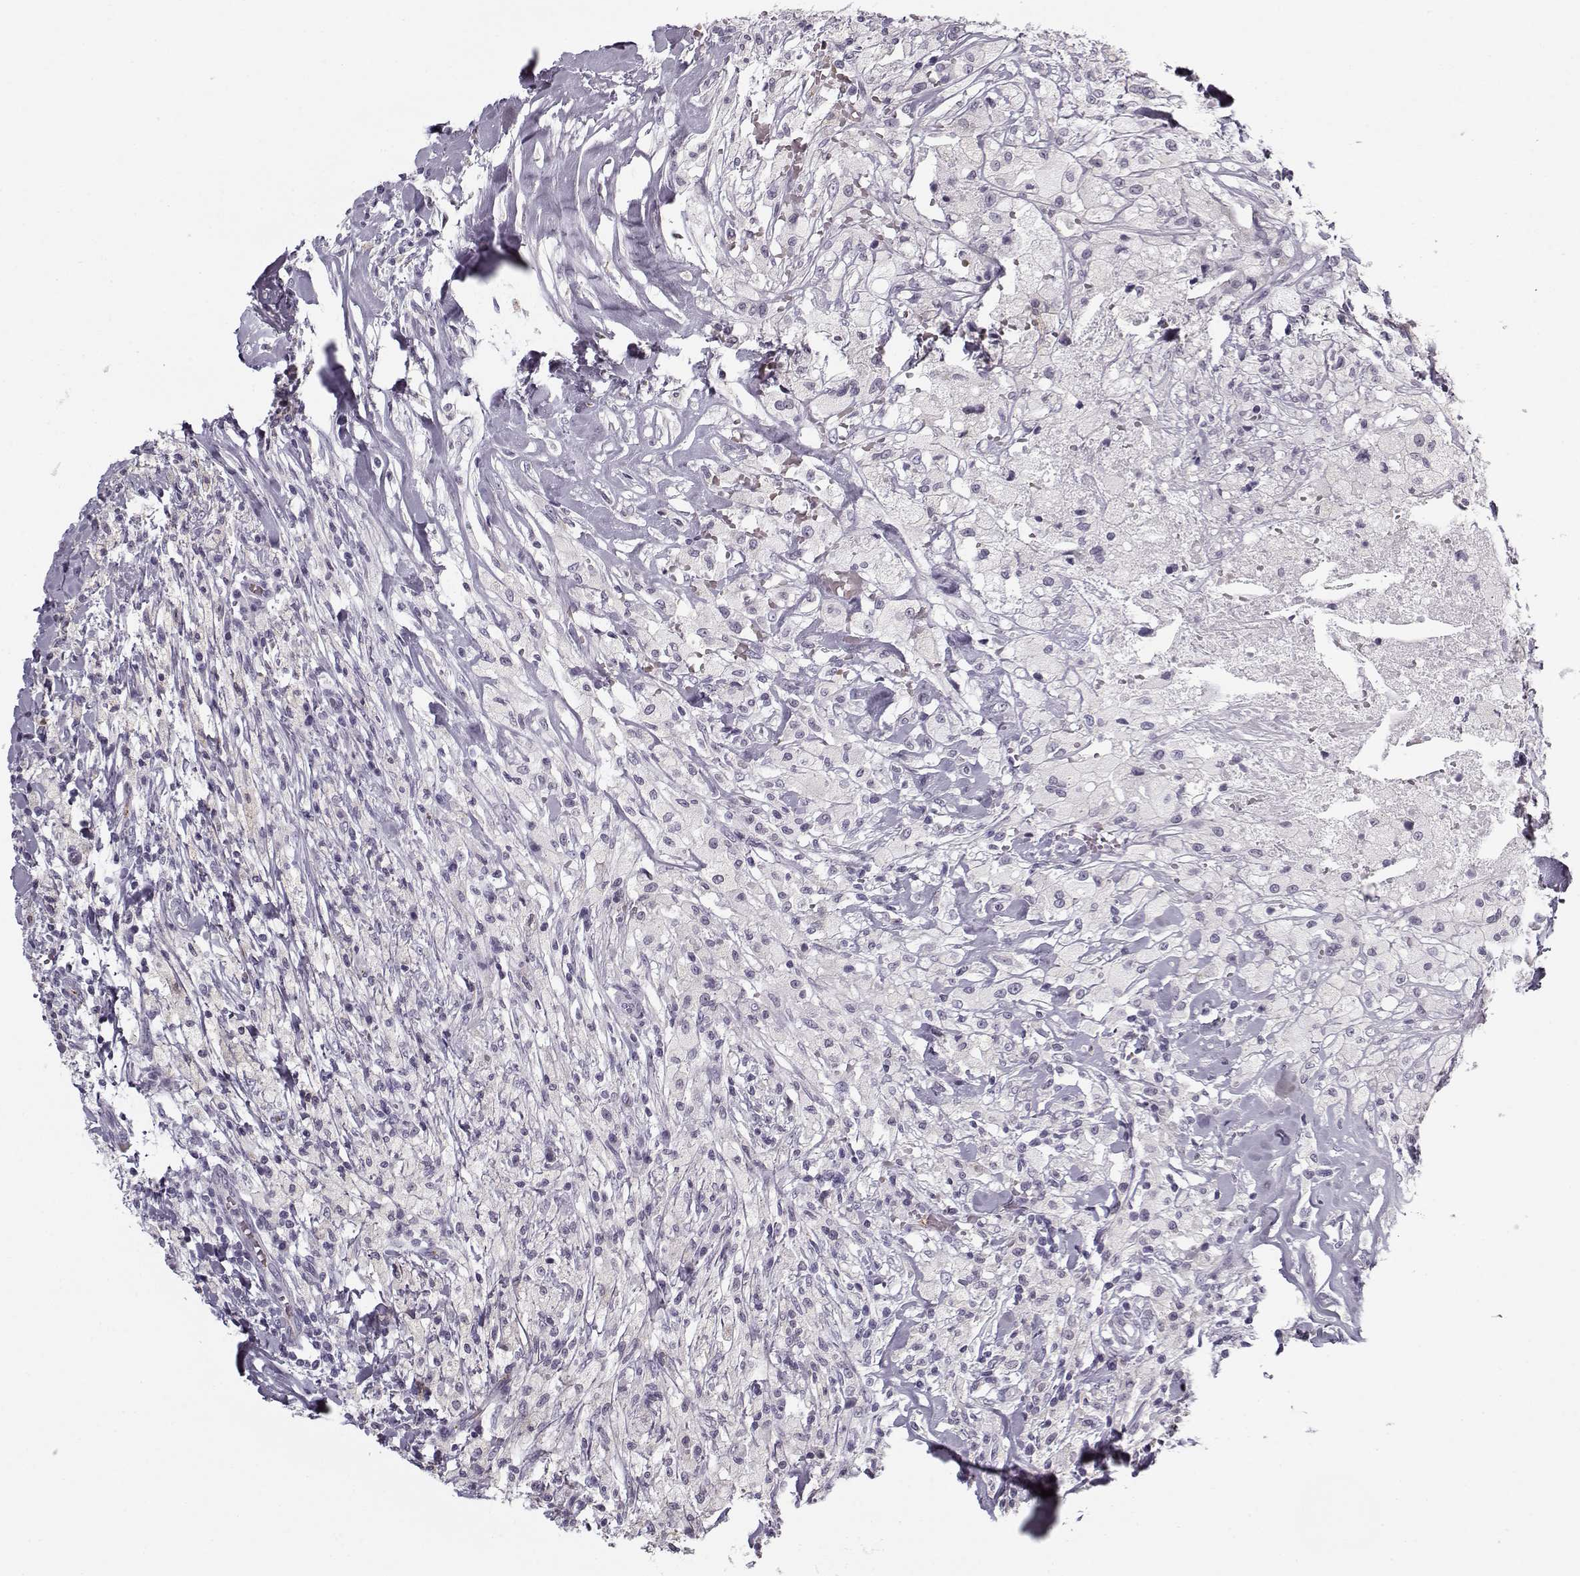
{"staining": {"intensity": "negative", "quantity": "none", "location": "none"}, "tissue": "testis cancer", "cell_type": "Tumor cells", "image_type": "cancer", "snomed": [{"axis": "morphology", "description": "Necrosis, NOS"}, {"axis": "morphology", "description": "Carcinoma, Embryonal, NOS"}, {"axis": "topography", "description": "Testis"}], "caption": "Tumor cells are negative for brown protein staining in embryonal carcinoma (testis). (Brightfield microscopy of DAB (3,3'-diaminobenzidine) immunohistochemistry (IHC) at high magnification).", "gene": "SNCA", "patient": {"sex": "male", "age": 19}}